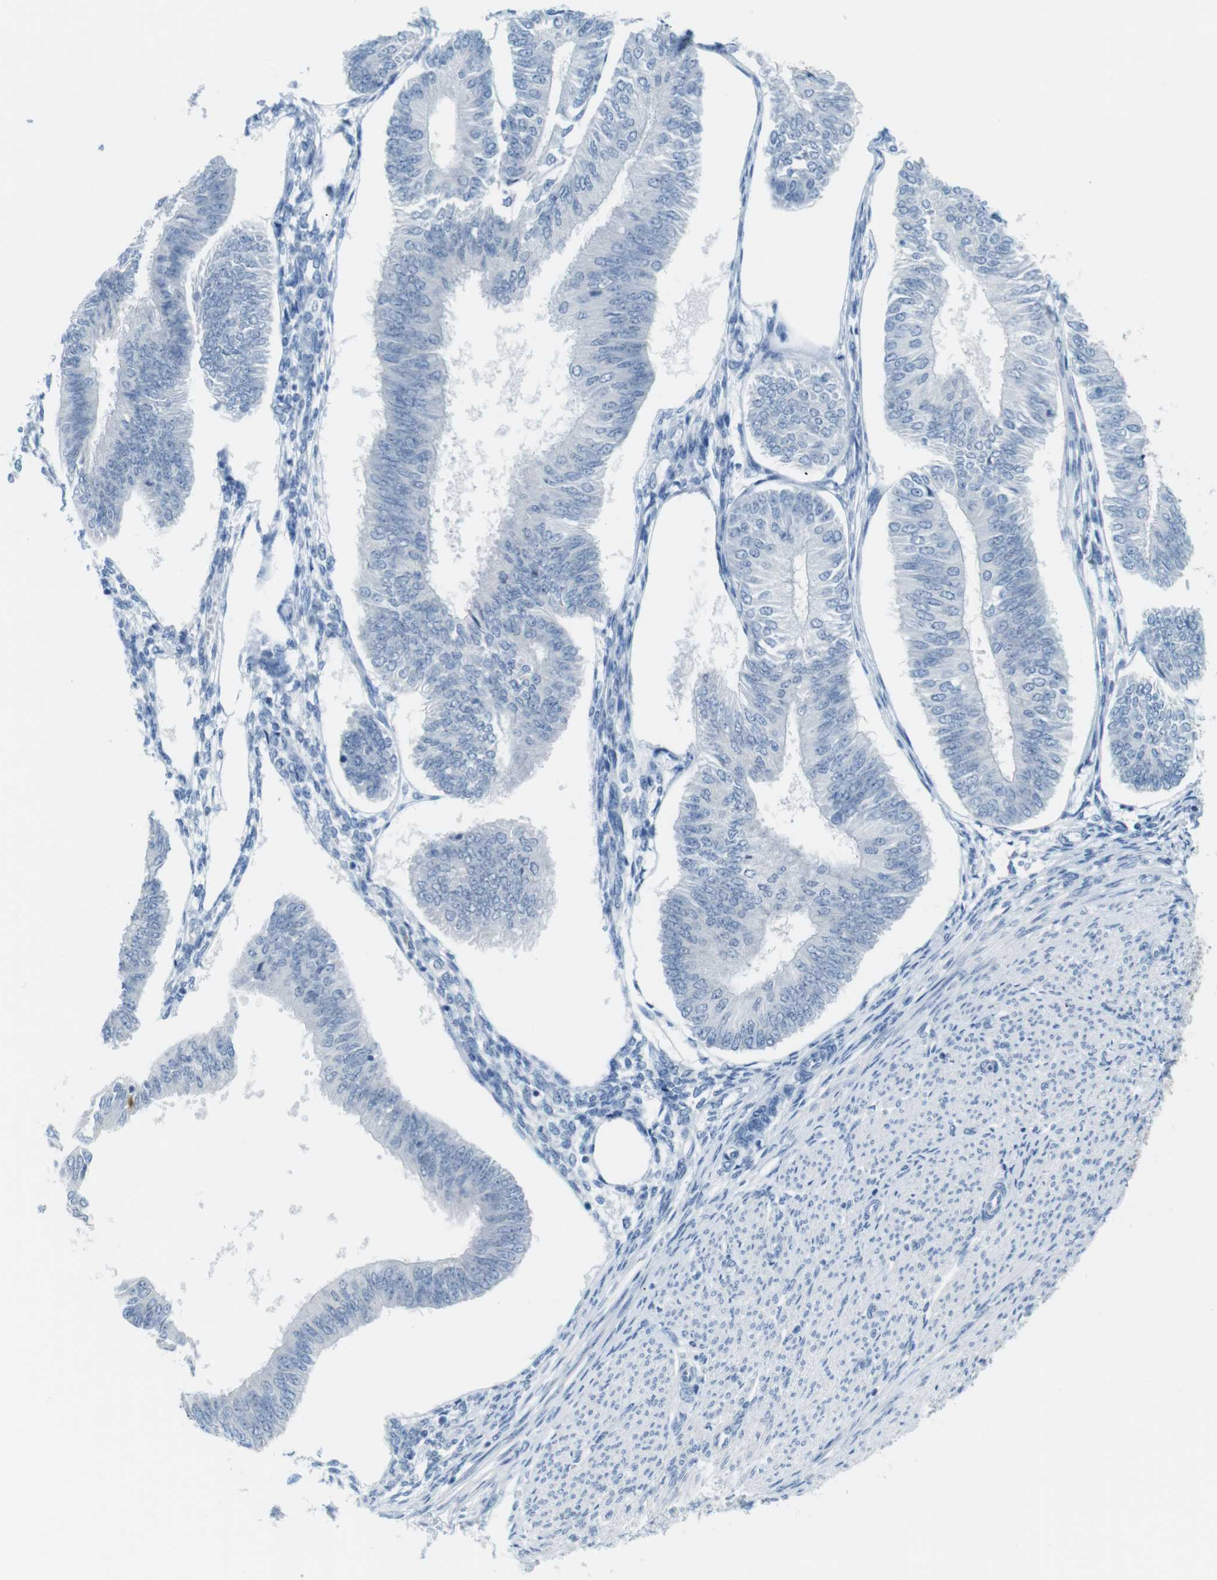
{"staining": {"intensity": "negative", "quantity": "none", "location": "none"}, "tissue": "endometrial cancer", "cell_type": "Tumor cells", "image_type": "cancer", "snomed": [{"axis": "morphology", "description": "Adenocarcinoma, NOS"}, {"axis": "topography", "description": "Endometrium"}], "caption": "Protein analysis of endometrial cancer displays no significant staining in tumor cells.", "gene": "MCEMP1", "patient": {"sex": "female", "age": 58}}